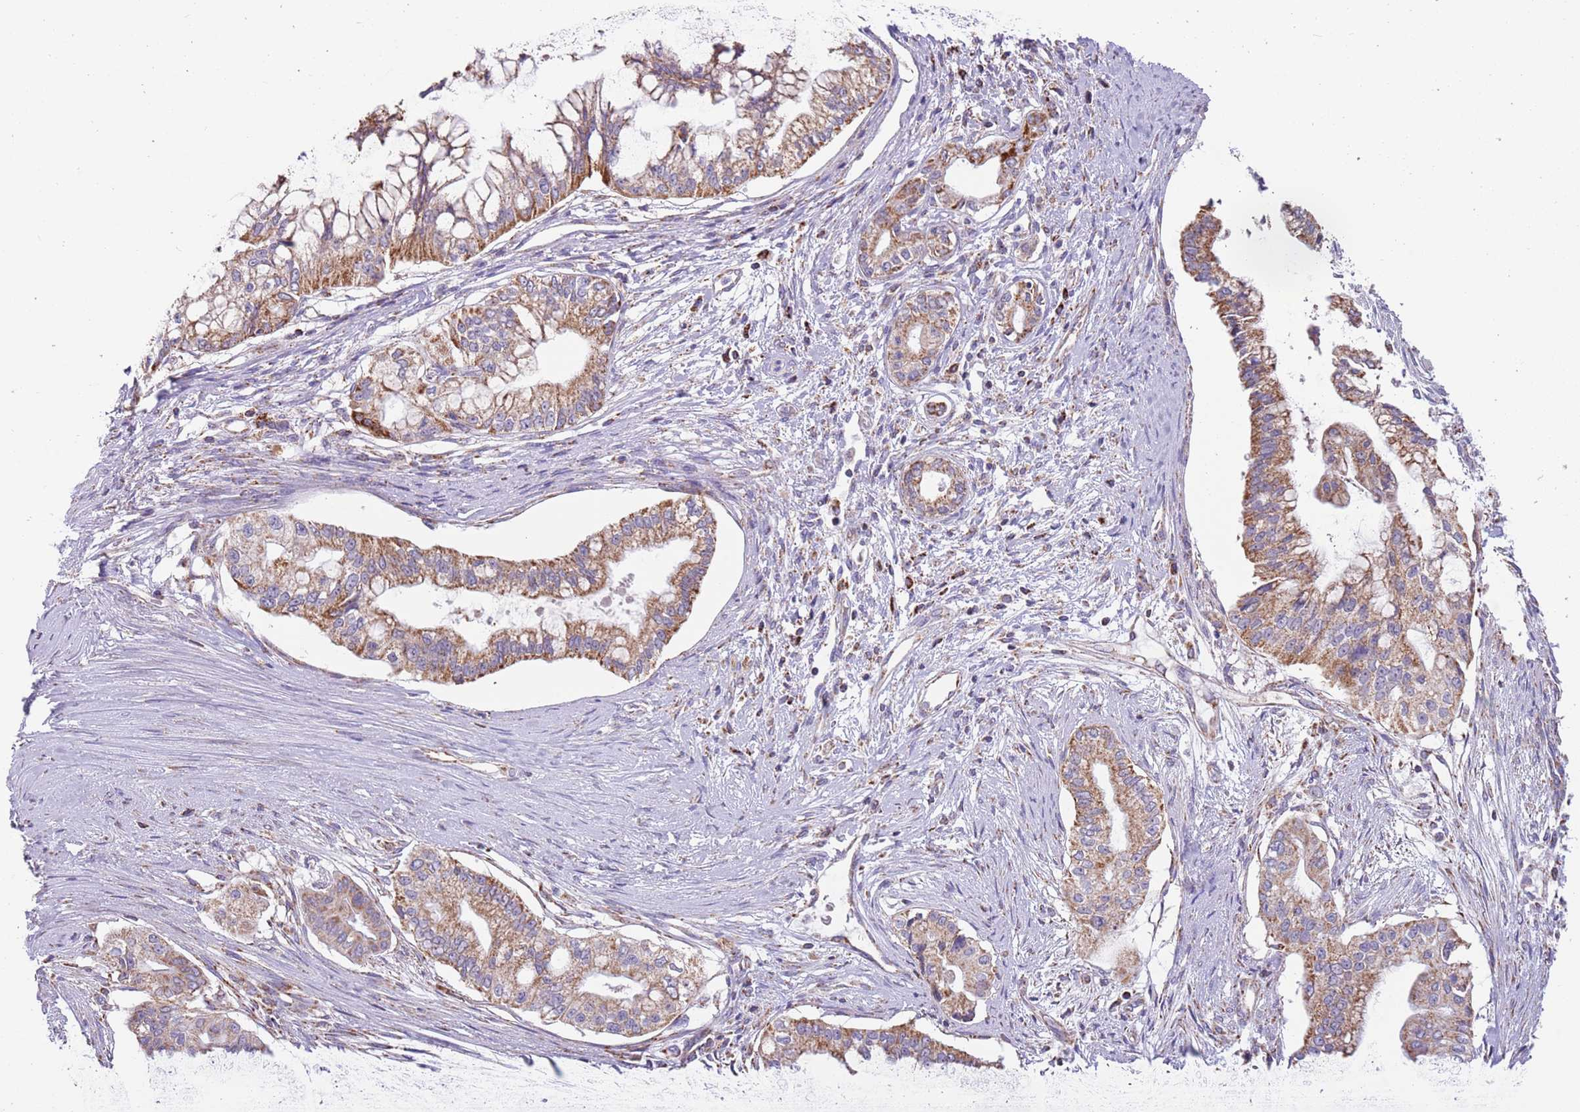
{"staining": {"intensity": "moderate", "quantity": ">75%", "location": "cytoplasmic/membranous"}, "tissue": "pancreatic cancer", "cell_type": "Tumor cells", "image_type": "cancer", "snomed": [{"axis": "morphology", "description": "Adenocarcinoma, NOS"}, {"axis": "topography", "description": "Pancreas"}], "caption": "Immunohistochemical staining of human pancreatic cancer displays medium levels of moderate cytoplasmic/membranous staining in about >75% of tumor cells. The staining is performed using DAB brown chromogen to label protein expression. The nuclei are counter-stained blue using hematoxylin.", "gene": "LHX6", "patient": {"sex": "male", "age": 46}}